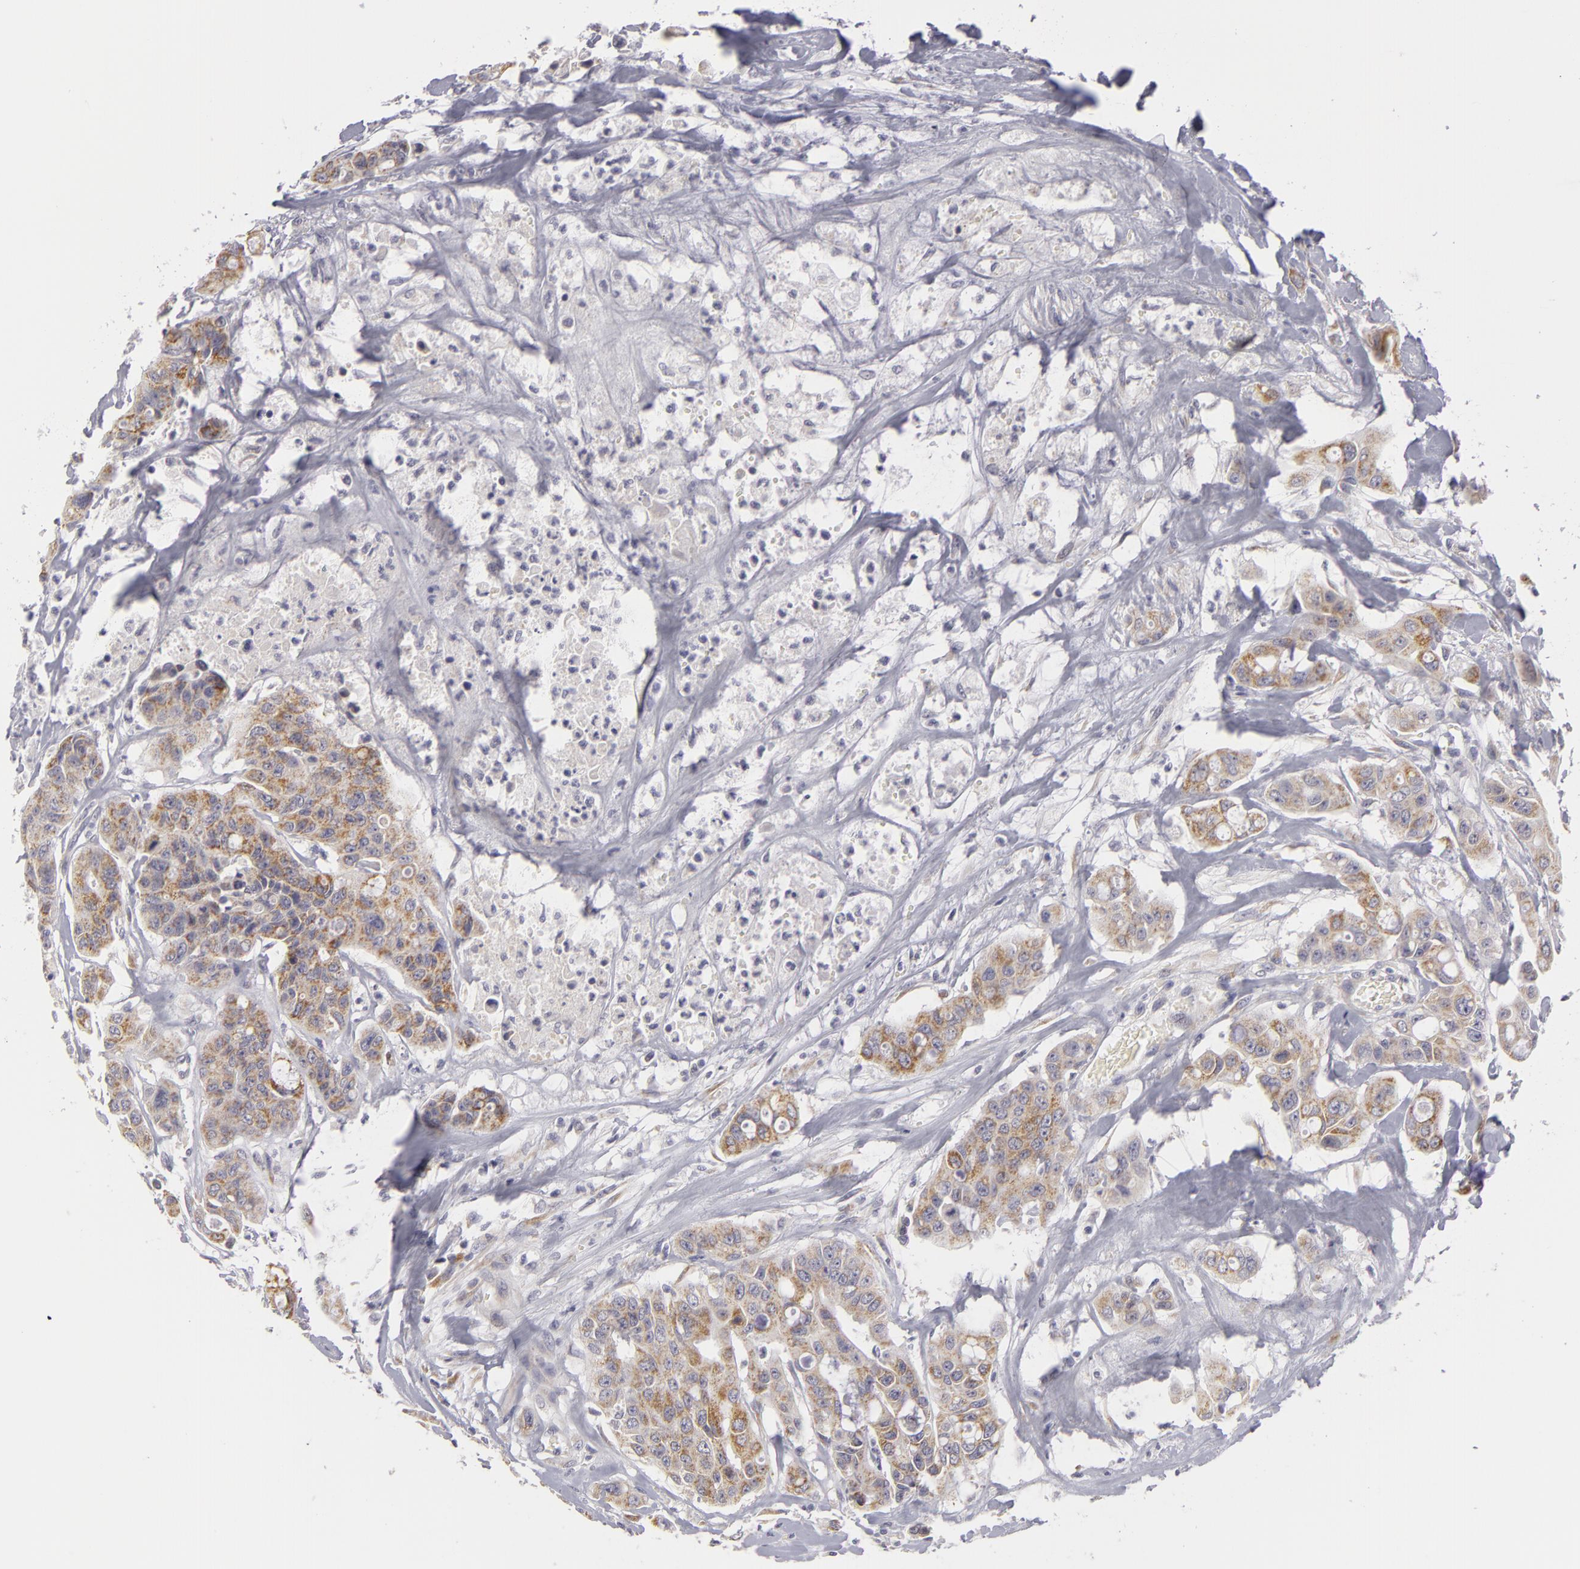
{"staining": {"intensity": "weak", "quantity": "25%-75%", "location": "cytoplasmic/membranous"}, "tissue": "colorectal cancer", "cell_type": "Tumor cells", "image_type": "cancer", "snomed": [{"axis": "morphology", "description": "Adenocarcinoma, NOS"}, {"axis": "topography", "description": "Colon"}], "caption": "The micrograph exhibits immunohistochemical staining of colorectal cancer (adenocarcinoma). There is weak cytoplasmic/membranous expression is present in about 25%-75% of tumor cells.", "gene": "ATP2B3", "patient": {"sex": "female", "age": 70}}